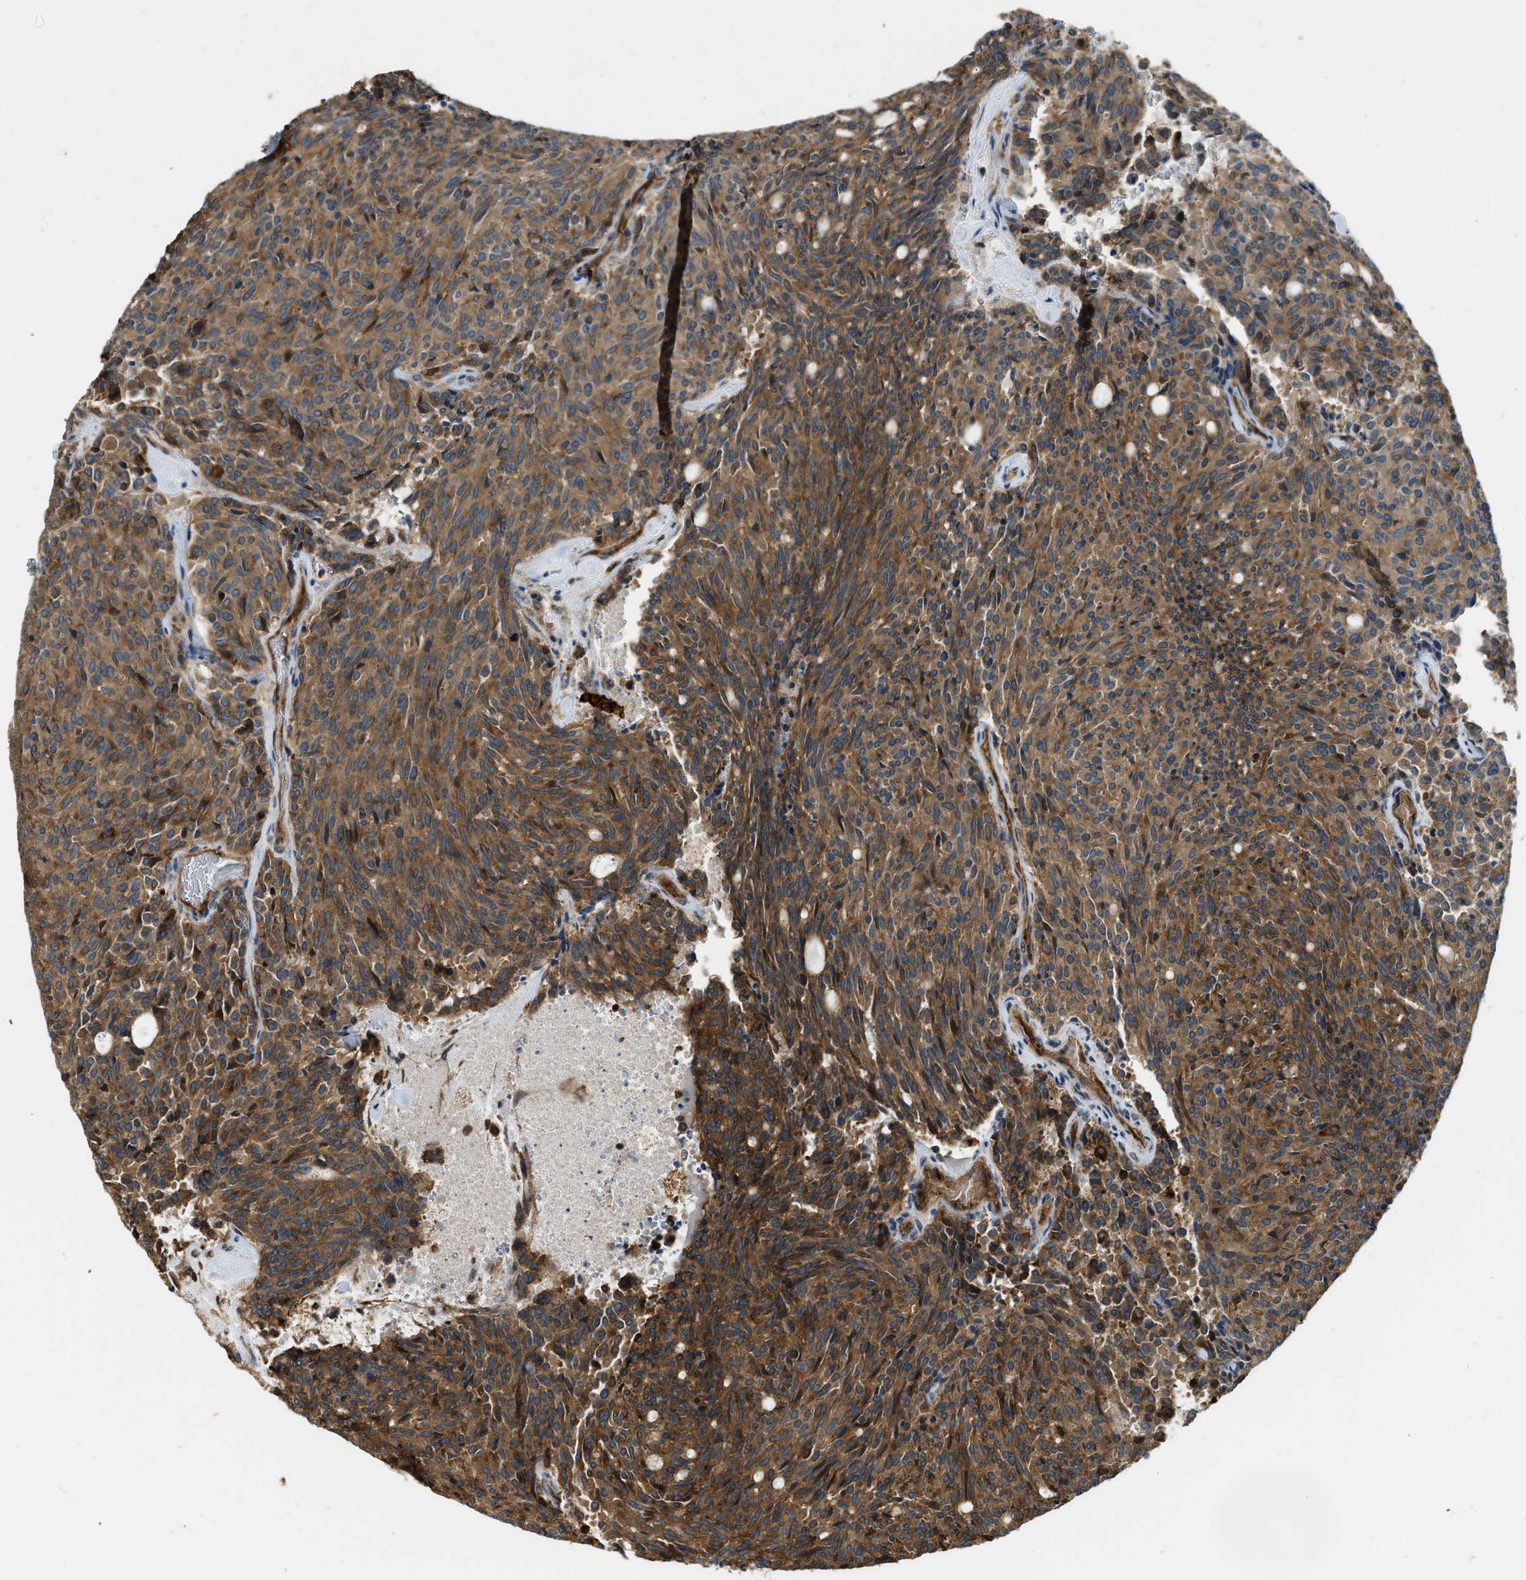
{"staining": {"intensity": "strong", "quantity": ">75%", "location": "cytoplasmic/membranous"}, "tissue": "carcinoid", "cell_type": "Tumor cells", "image_type": "cancer", "snomed": [{"axis": "morphology", "description": "Carcinoid, malignant, NOS"}, {"axis": "topography", "description": "Pancreas"}], "caption": "Carcinoid tissue displays strong cytoplasmic/membranous positivity in approximately >75% of tumor cells The staining is performed using DAB (3,3'-diaminobenzidine) brown chromogen to label protein expression. The nuclei are counter-stained blue using hematoxylin.", "gene": "BAG4", "patient": {"sex": "female", "age": 54}}